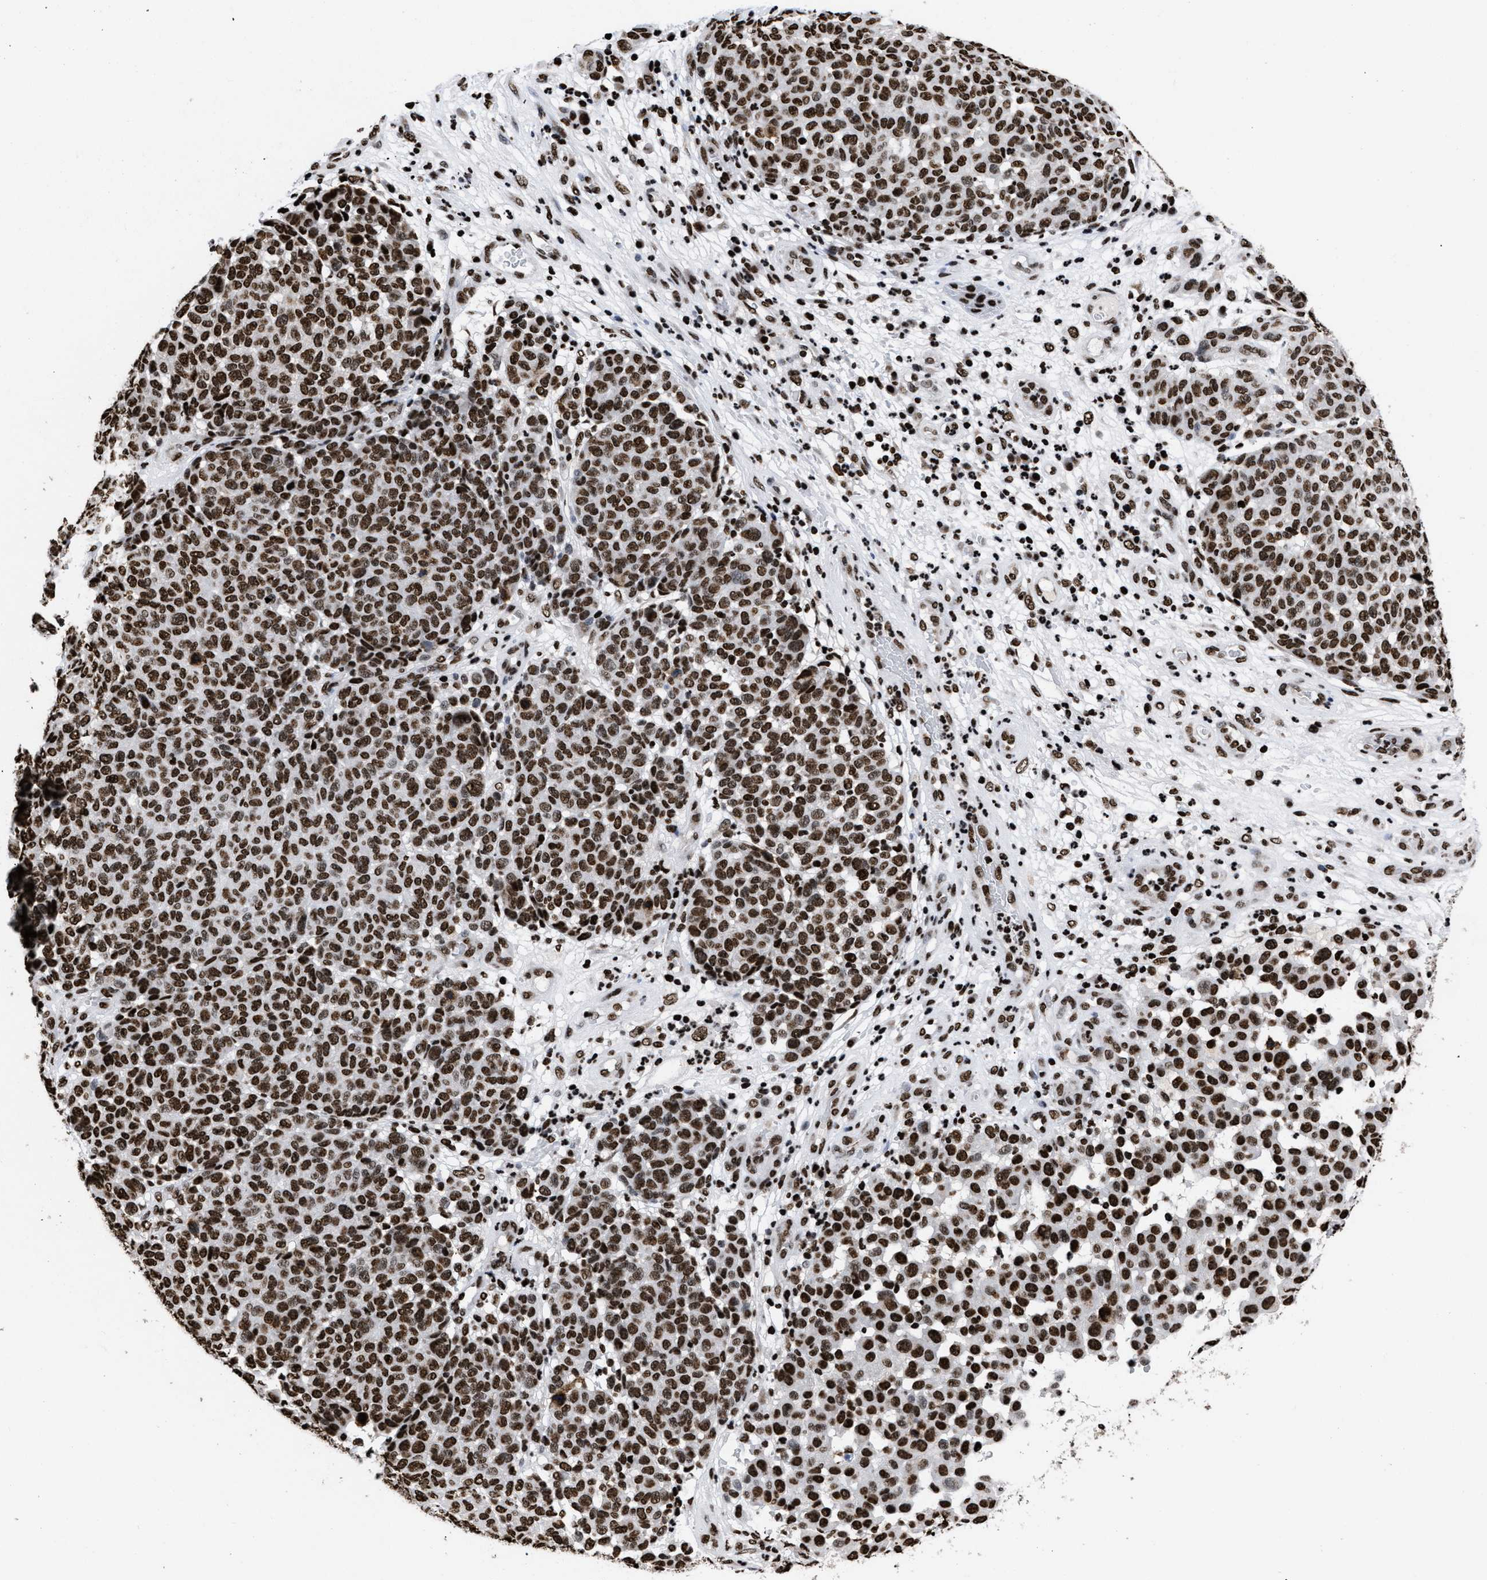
{"staining": {"intensity": "strong", "quantity": ">75%", "location": "nuclear"}, "tissue": "melanoma", "cell_type": "Tumor cells", "image_type": "cancer", "snomed": [{"axis": "morphology", "description": "Malignant melanoma, NOS"}, {"axis": "topography", "description": "Skin"}], "caption": "IHC histopathology image of neoplastic tissue: human melanoma stained using immunohistochemistry (IHC) demonstrates high levels of strong protein expression localized specifically in the nuclear of tumor cells, appearing as a nuclear brown color.", "gene": "CALHM3", "patient": {"sex": "male", "age": 59}}